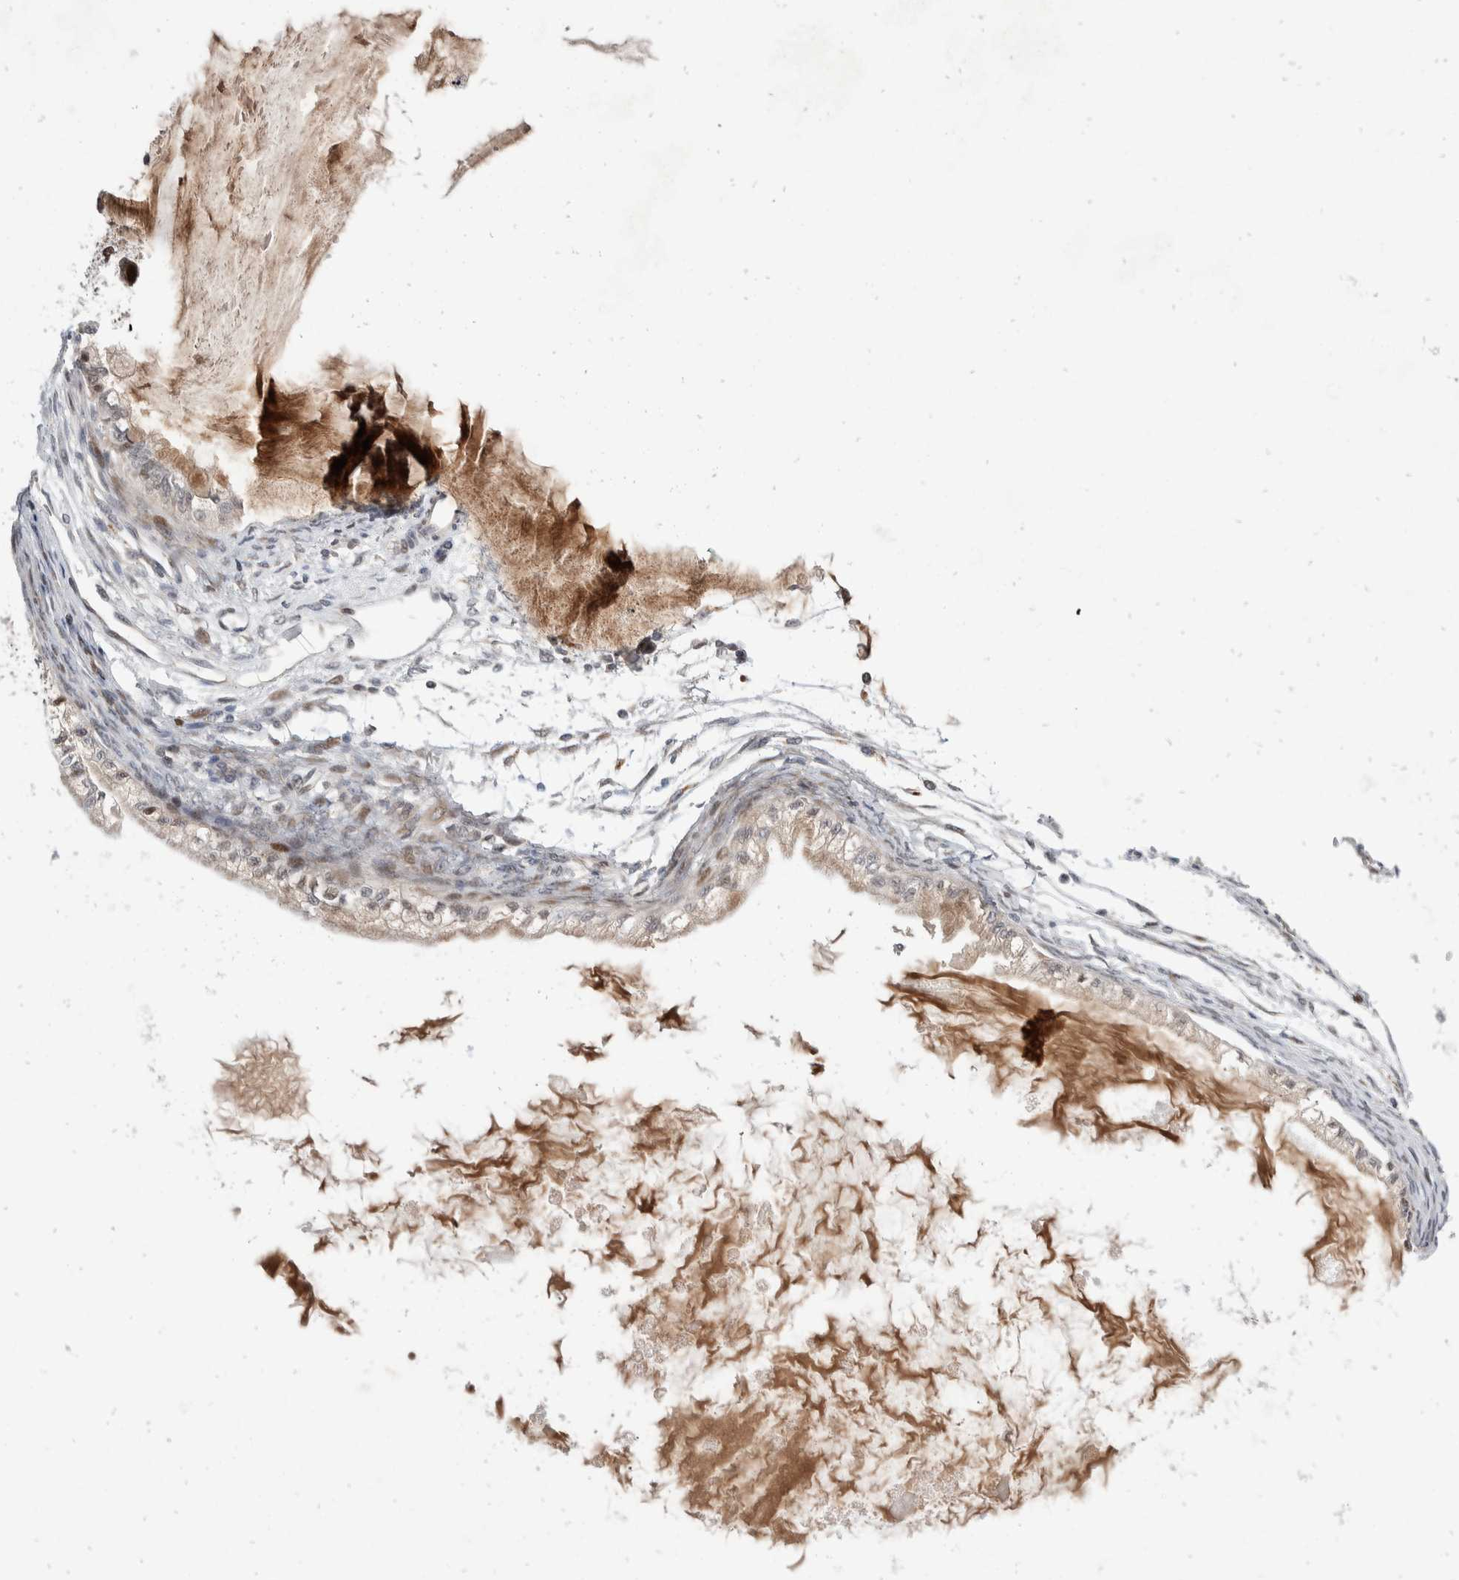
{"staining": {"intensity": "moderate", "quantity": "25%-75%", "location": "cytoplasmic/membranous,nuclear"}, "tissue": "ovarian cancer", "cell_type": "Tumor cells", "image_type": "cancer", "snomed": [{"axis": "morphology", "description": "Cystadenocarcinoma, mucinous, NOS"}, {"axis": "topography", "description": "Ovary"}], "caption": "The histopathology image exhibits a brown stain indicating the presence of a protein in the cytoplasmic/membranous and nuclear of tumor cells in mucinous cystadenocarcinoma (ovarian).", "gene": "ZNF703", "patient": {"sex": "female", "age": 57}}